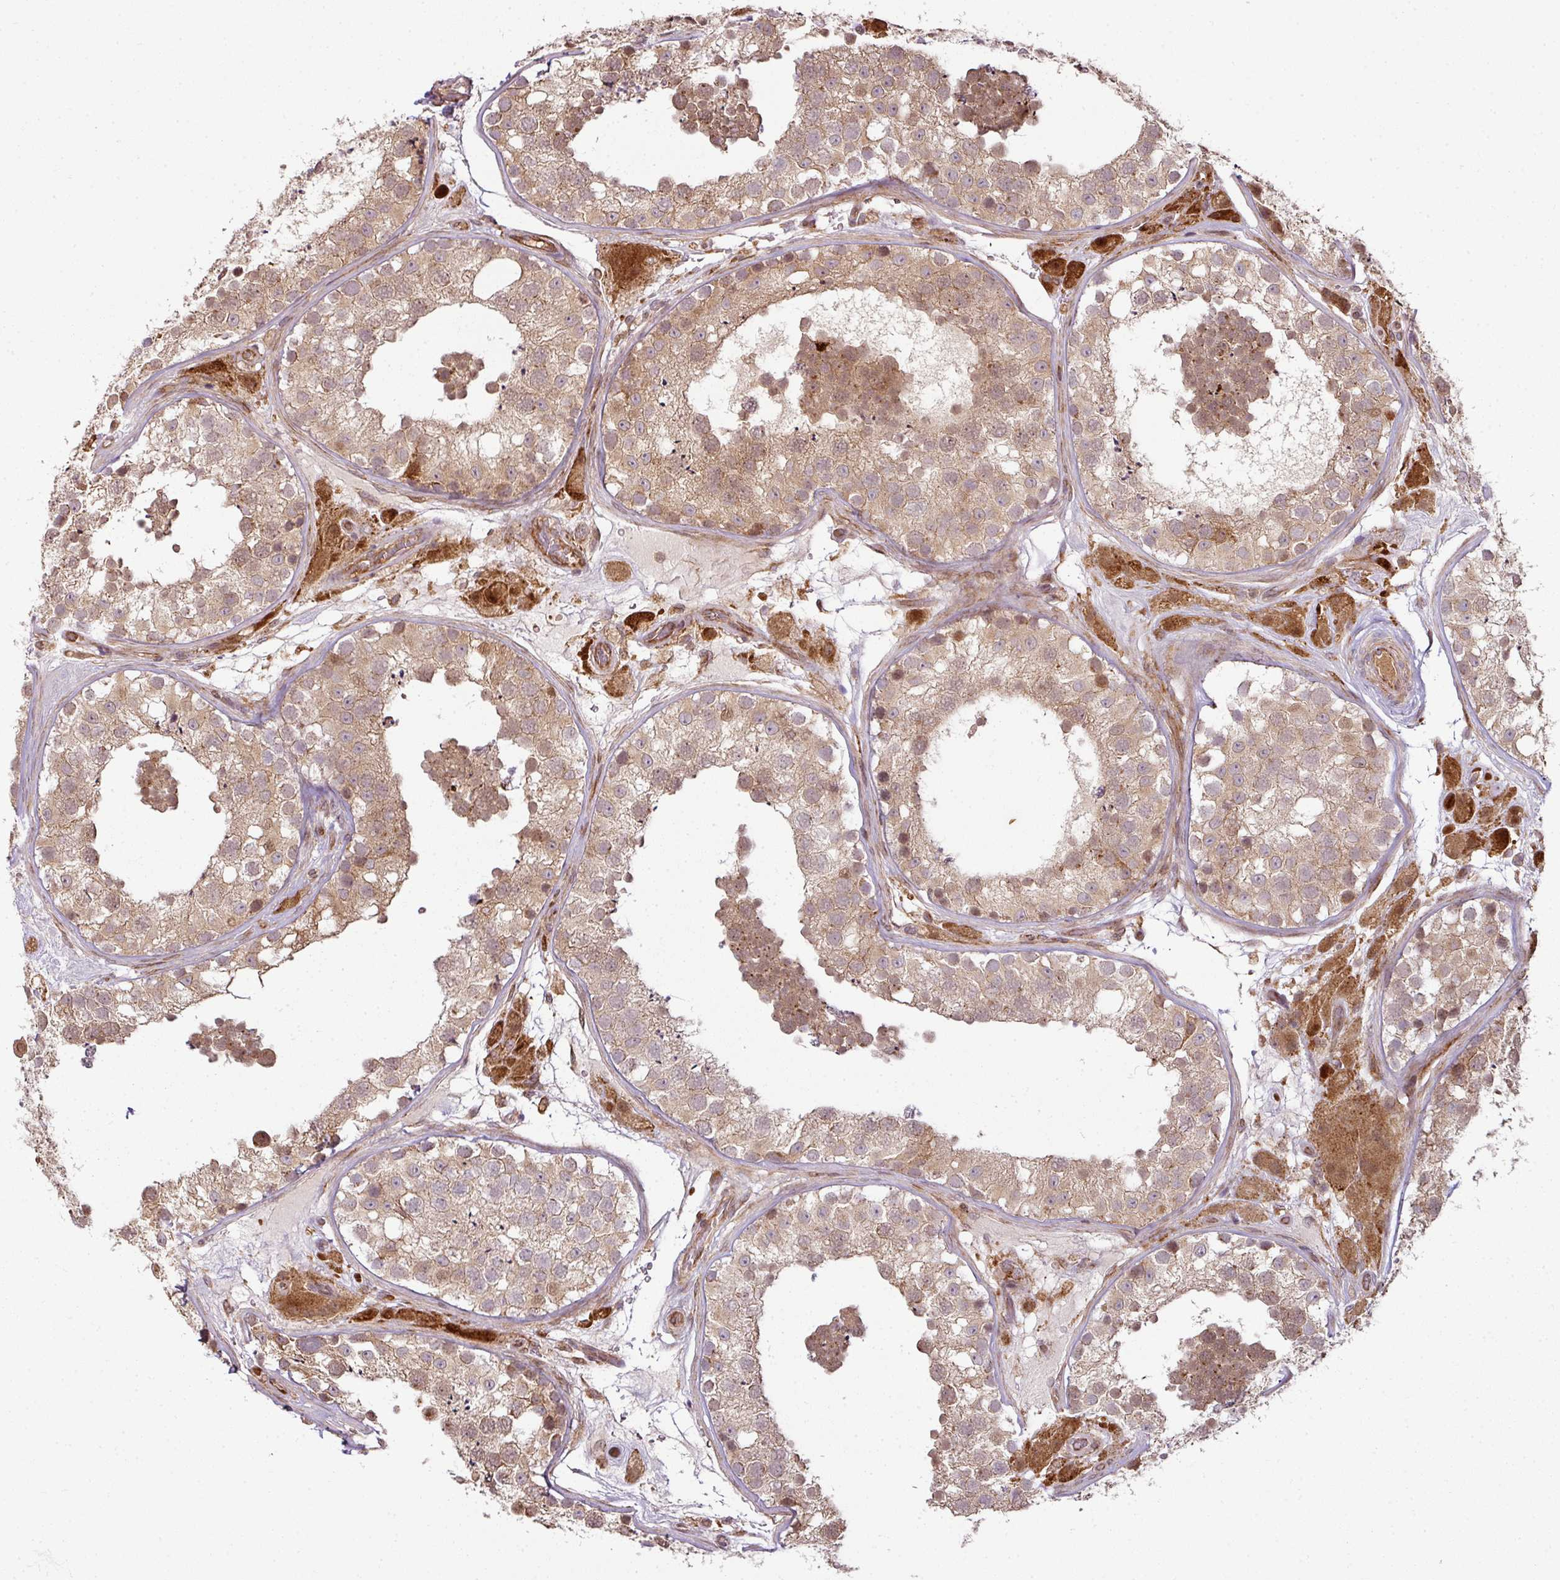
{"staining": {"intensity": "weak", "quantity": ">75%", "location": "cytoplasmic/membranous,nuclear"}, "tissue": "testis", "cell_type": "Cells in seminiferous ducts", "image_type": "normal", "snomed": [{"axis": "morphology", "description": "Normal tissue, NOS"}, {"axis": "topography", "description": "Testis"}], "caption": "Protein staining demonstrates weak cytoplasmic/membranous,nuclear expression in approximately >75% of cells in seminiferous ducts in unremarkable testis.", "gene": "ATAT1", "patient": {"sex": "male", "age": 26}}